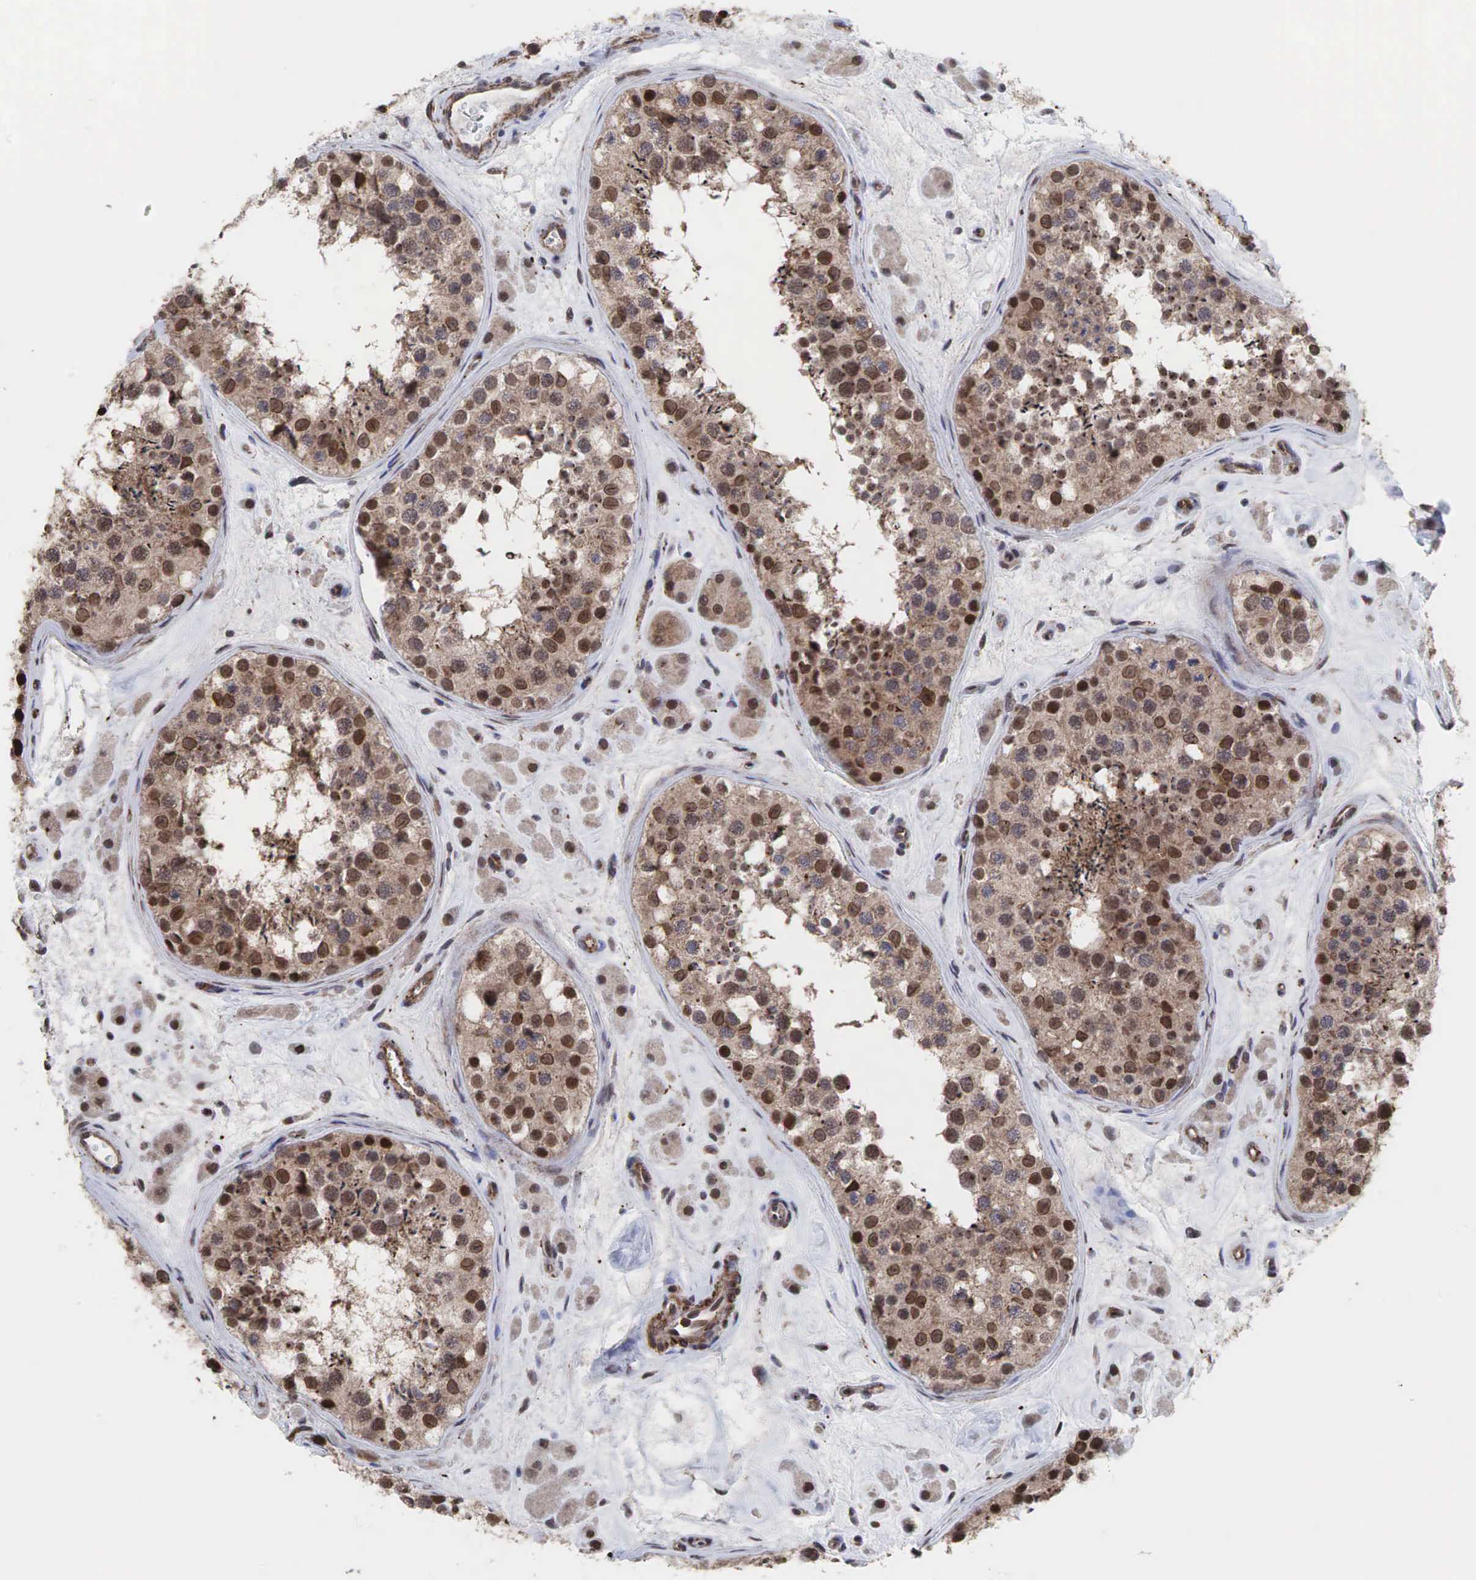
{"staining": {"intensity": "moderate", "quantity": "25%-75%", "location": "cytoplasmic/membranous,nuclear"}, "tissue": "testis", "cell_type": "Cells in seminiferous ducts", "image_type": "normal", "snomed": [{"axis": "morphology", "description": "Normal tissue, NOS"}, {"axis": "topography", "description": "Testis"}], "caption": "The micrograph shows staining of normal testis, revealing moderate cytoplasmic/membranous,nuclear protein staining (brown color) within cells in seminiferous ducts.", "gene": "GPRASP1", "patient": {"sex": "male", "age": 38}}